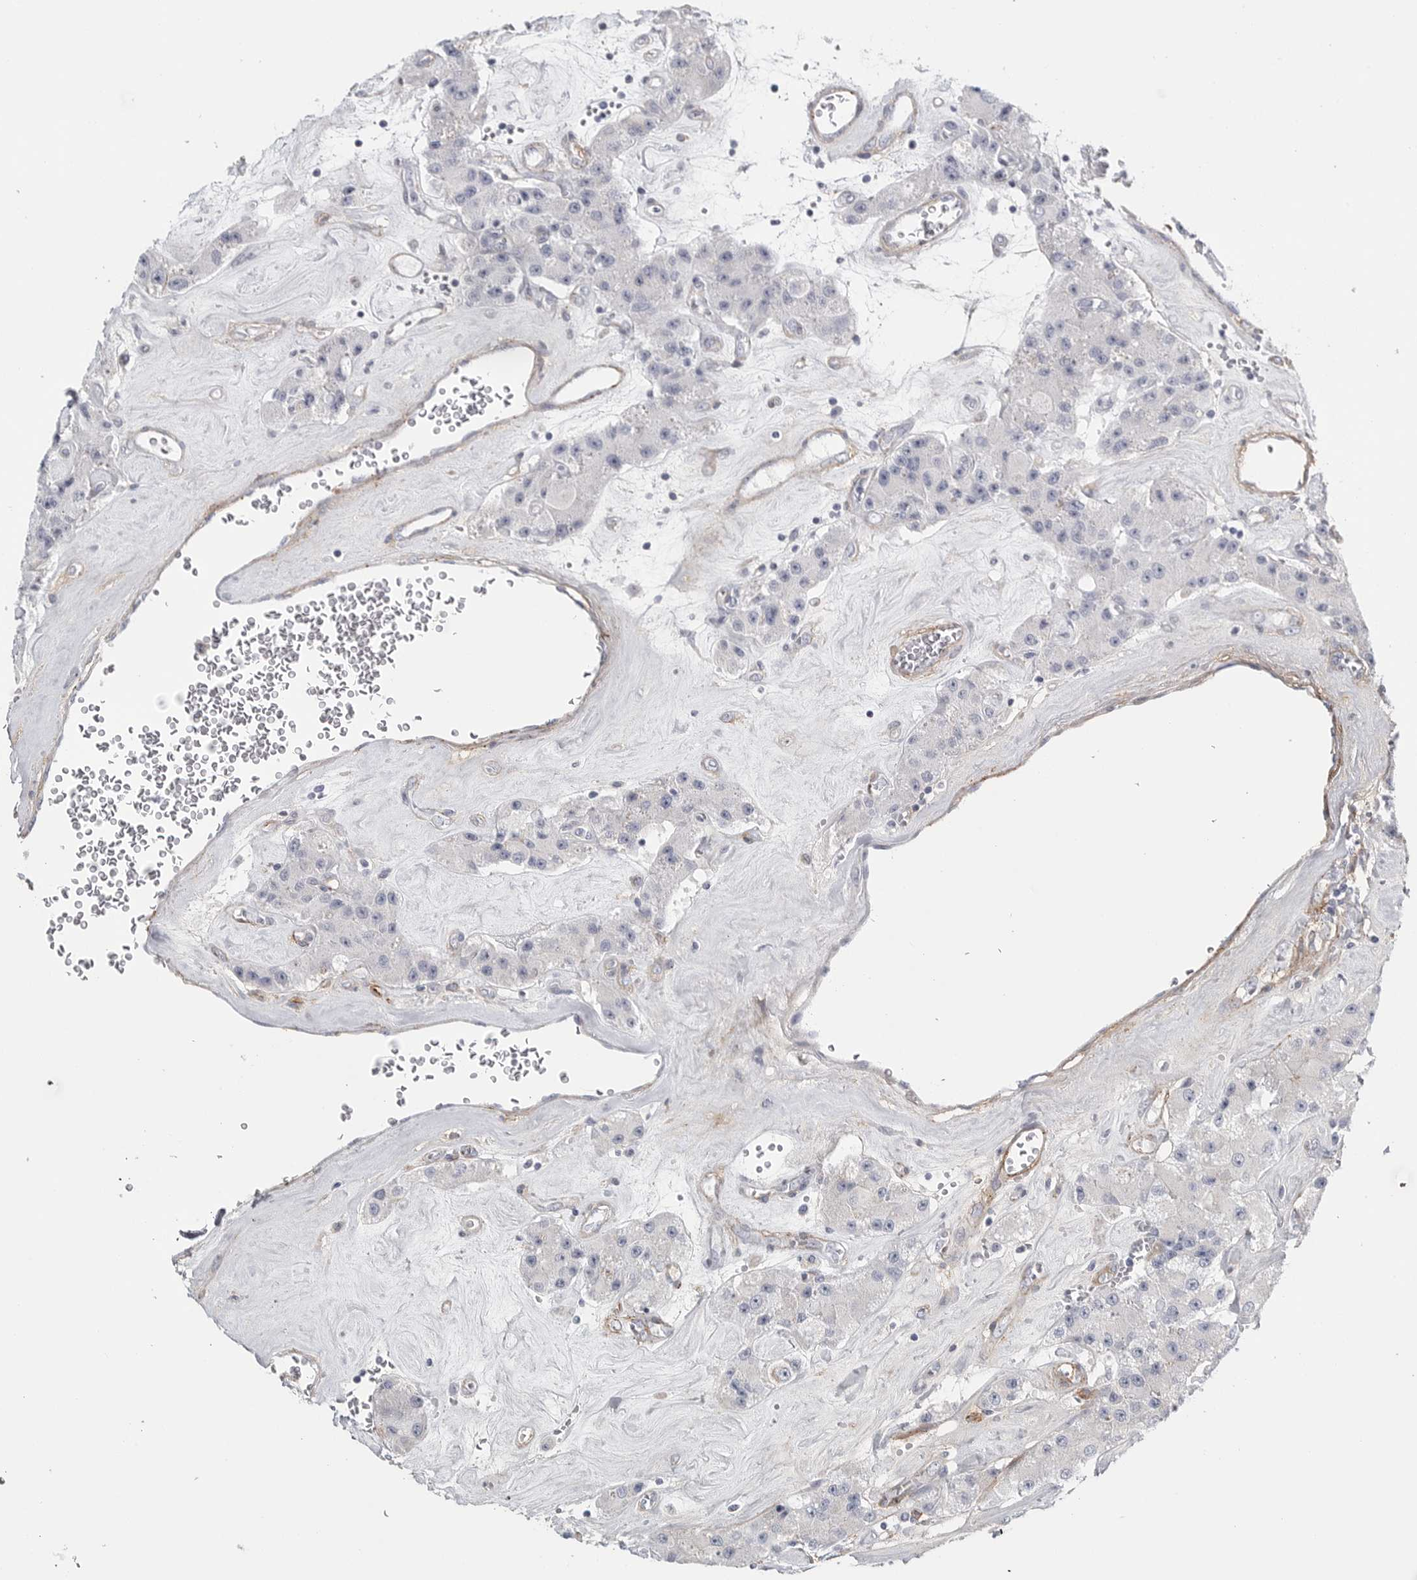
{"staining": {"intensity": "negative", "quantity": "none", "location": "none"}, "tissue": "carcinoid", "cell_type": "Tumor cells", "image_type": "cancer", "snomed": [{"axis": "morphology", "description": "Carcinoid, malignant, NOS"}, {"axis": "topography", "description": "Pancreas"}], "caption": "This is a photomicrograph of IHC staining of carcinoid, which shows no positivity in tumor cells.", "gene": "TNR", "patient": {"sex": "male", "age": 41}}